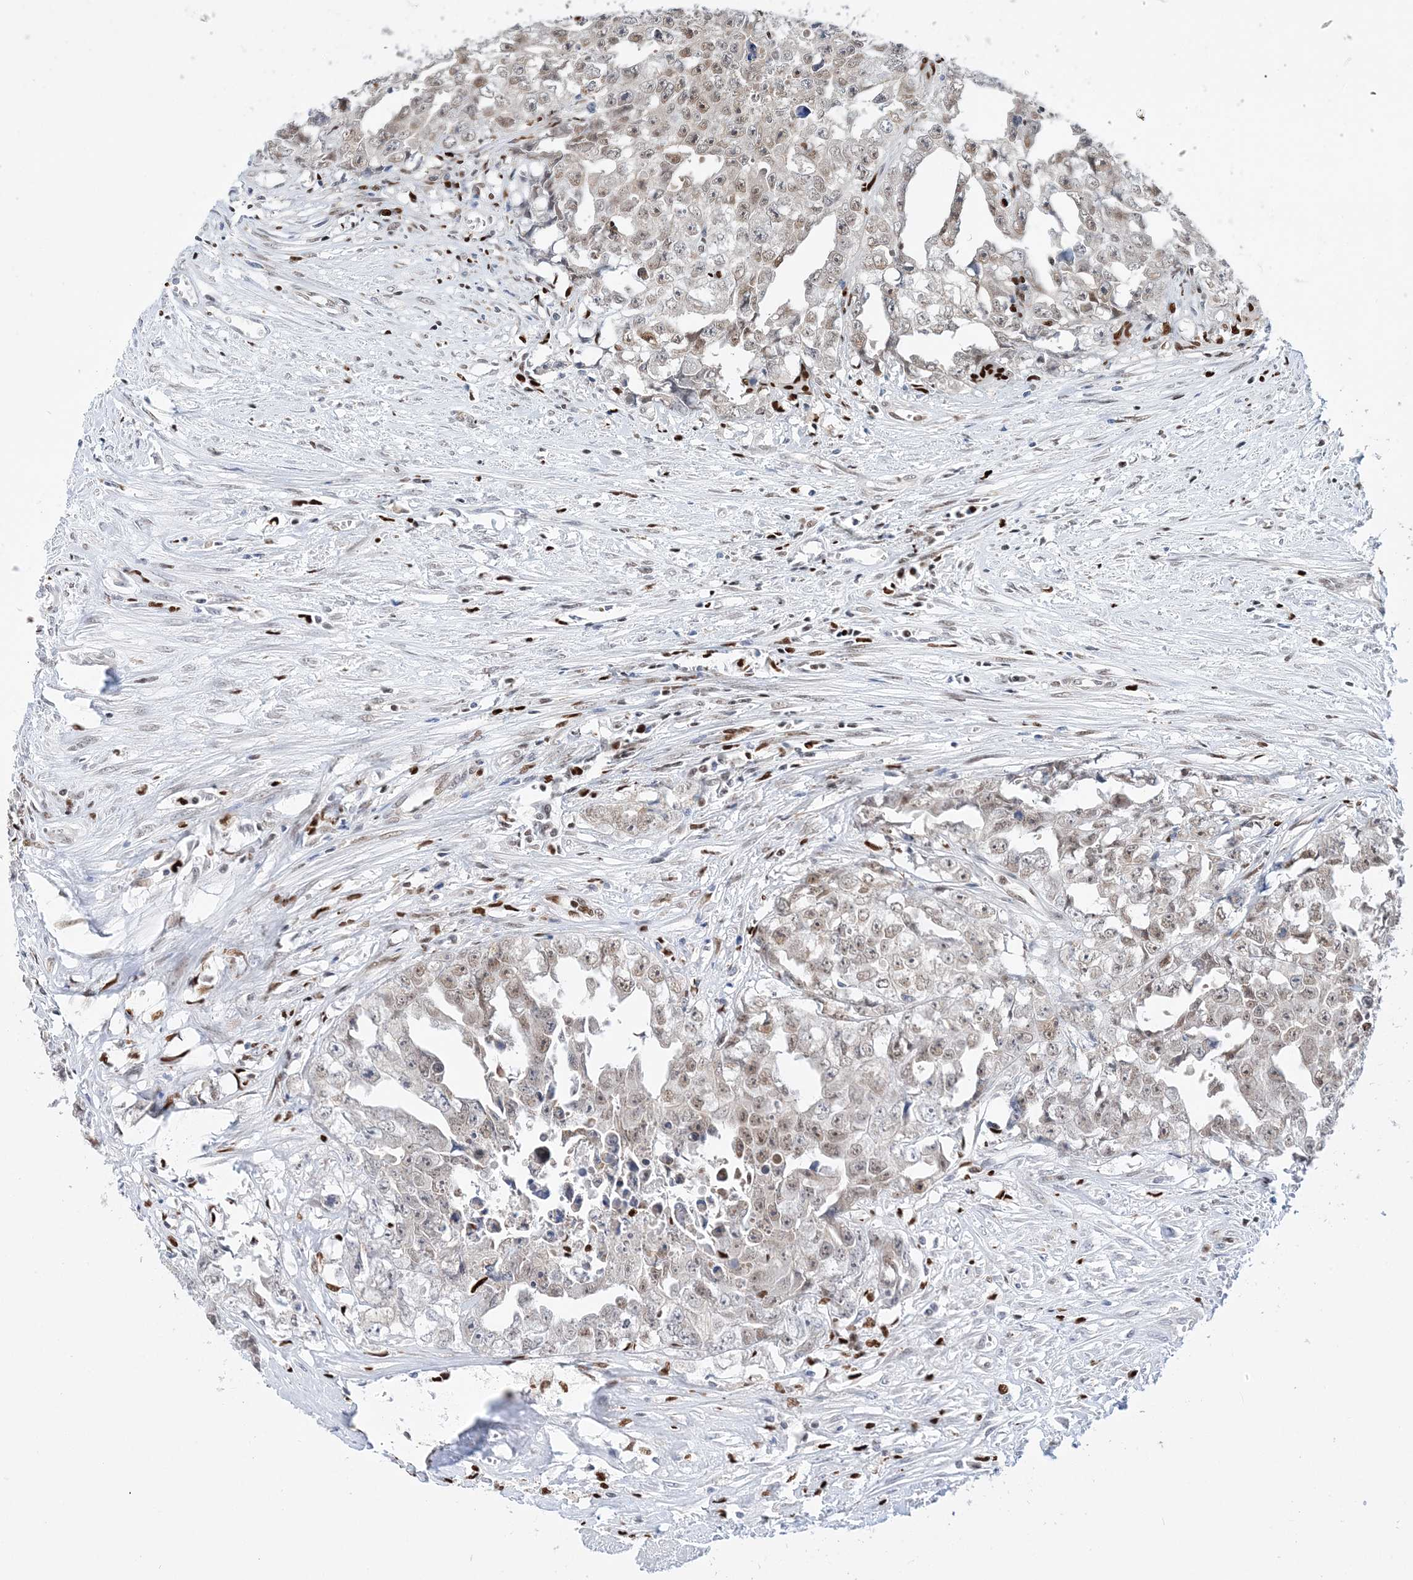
{"staining": {"intensity": "moderate", "quantity": ">75%", "location": "nuclear"}, "tissue": "testis cancer", "cell_type": "Tumor cells", "image_type": "cancer", "snomed": [{"axis": "morphology", "description": "Seminoma, NOS"}, {"axis": "morphology", "description": "Carcinoma, Embryonal, NOS"}, {"axis": "topography", "description": "Testis"}], "caption": "Testis cancer was stained to show a protein in brown. There is medium levels of moderate nuclear staining in approximately >75% of tumor cells.", "gene": "NIT2", "patient": {"sex": "male", "age": 43}}